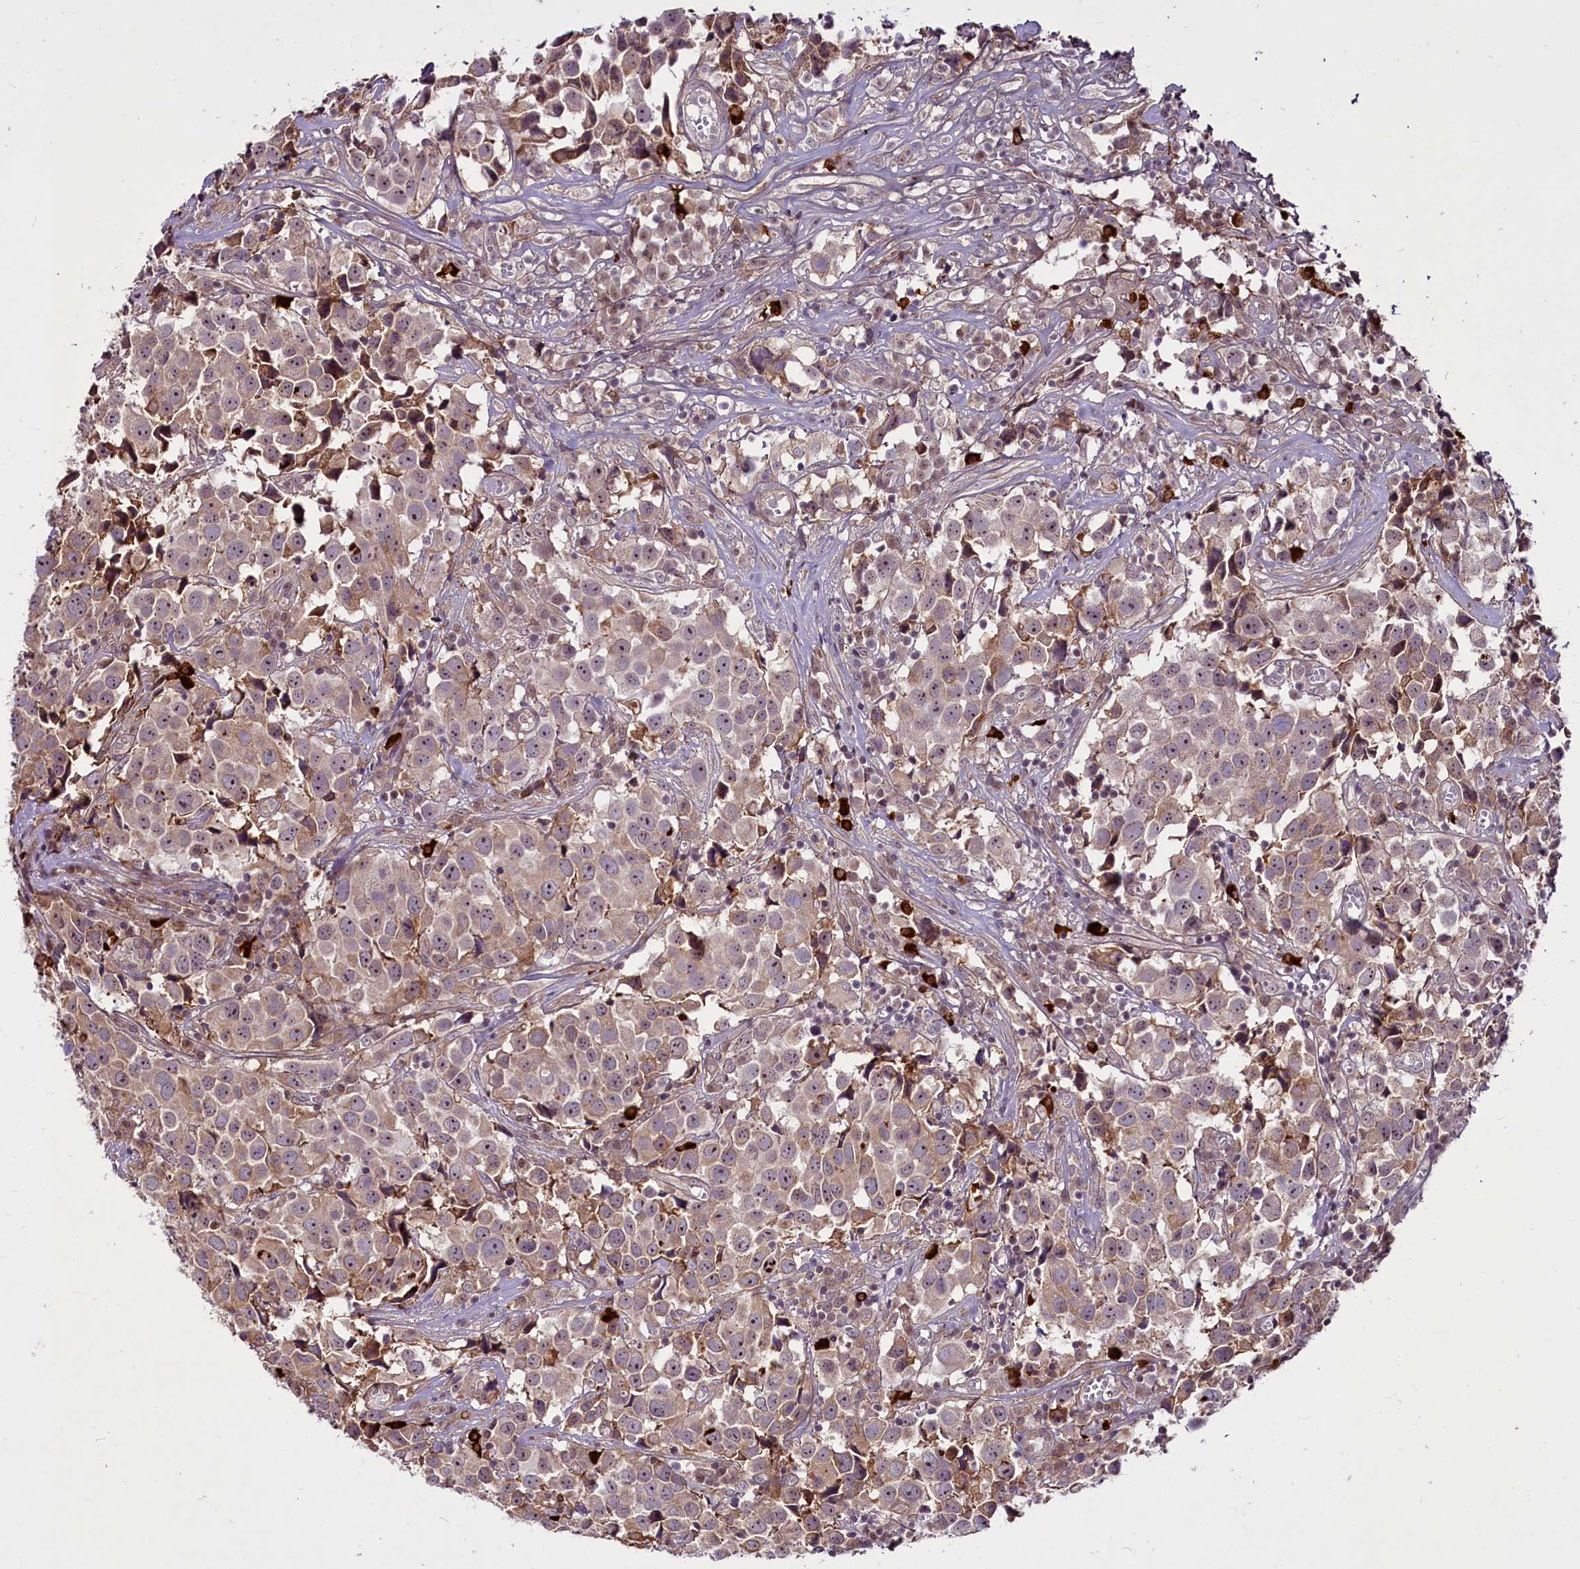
{"staining": {"intensity": "moderate", "quantity": ">75%", "location": "cytoplasmic/membranous,nuclear"}, "tissue": "urothelial cancer", "cell_type": "Tumor cells", "image_type": "cancer", "snomed": [{"axis": "morphology", "description": "Urothelial carcinoma, High grade"}, {"axis": "topography", "description": "Urinary bladder"}], "caption": "Immunohistochemistry (IHC) photomicrograph of human urothelial carcinoma (high-grade) stained for a protein (brown), which demonstrates medium levels of moderate cytoplasmic/membranous and nuclear staining in approximately >75% of tumor cells.", "gene": "RSBN1", "patient": {"sex": "female", "age": 75}}